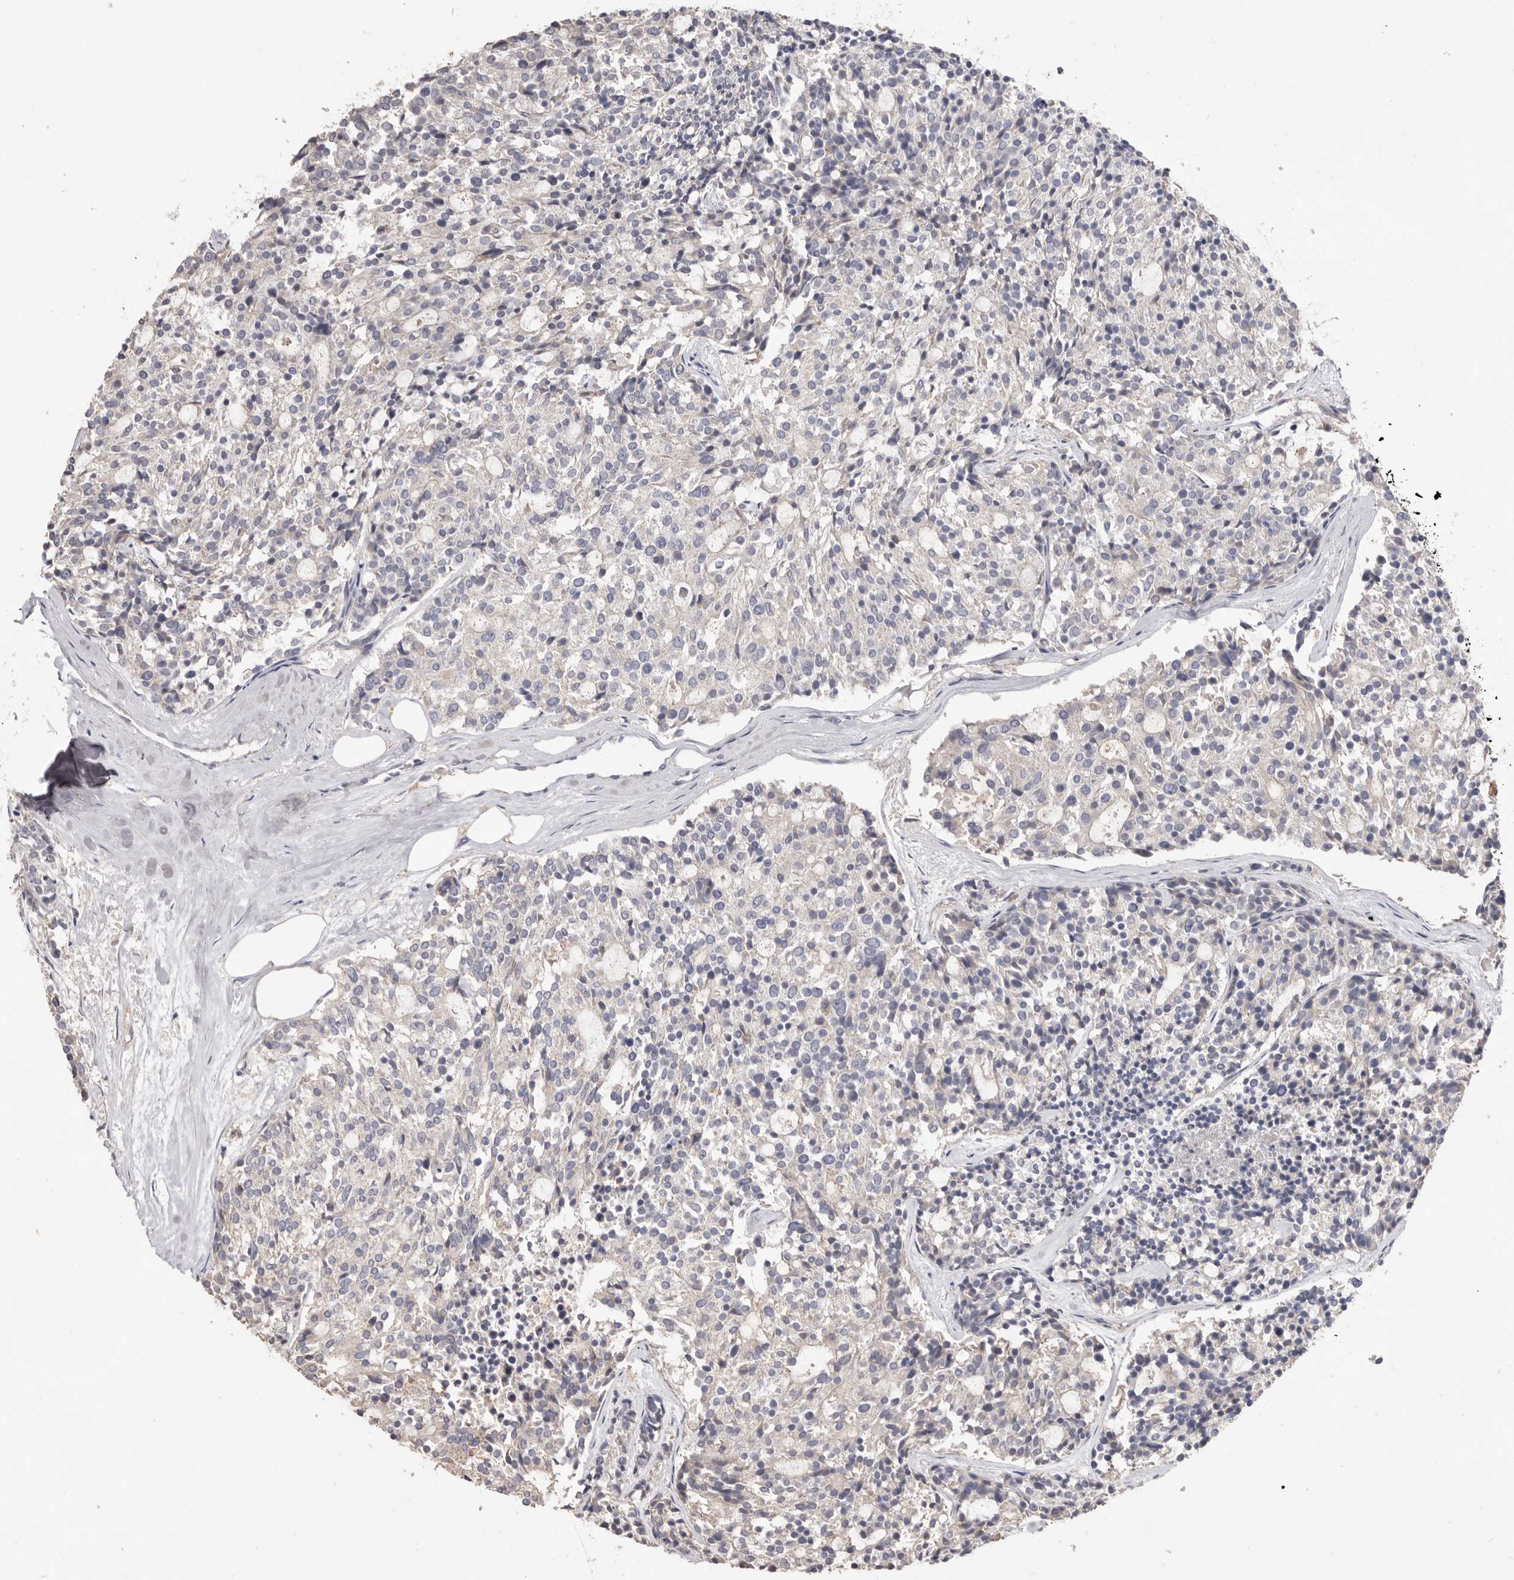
{"staining": {"intensity": "negative", "quantity": "none", "location": "none"}, "tissue": "carcinoid", "cell_type": "Tumor cells", "image_type": "cancer", "snomed": [{"axis": "morphology", "description": "Carcinoid, malignant, NOS"}, {"axis": "topography", "description": "Pancreas"}], "caption": "Photomicrograph shows no significant protein staining in tumor cells of carcinoid (malignant).", "gene": "HCAR2", "patient": {"sex": "female", "age": 54}}